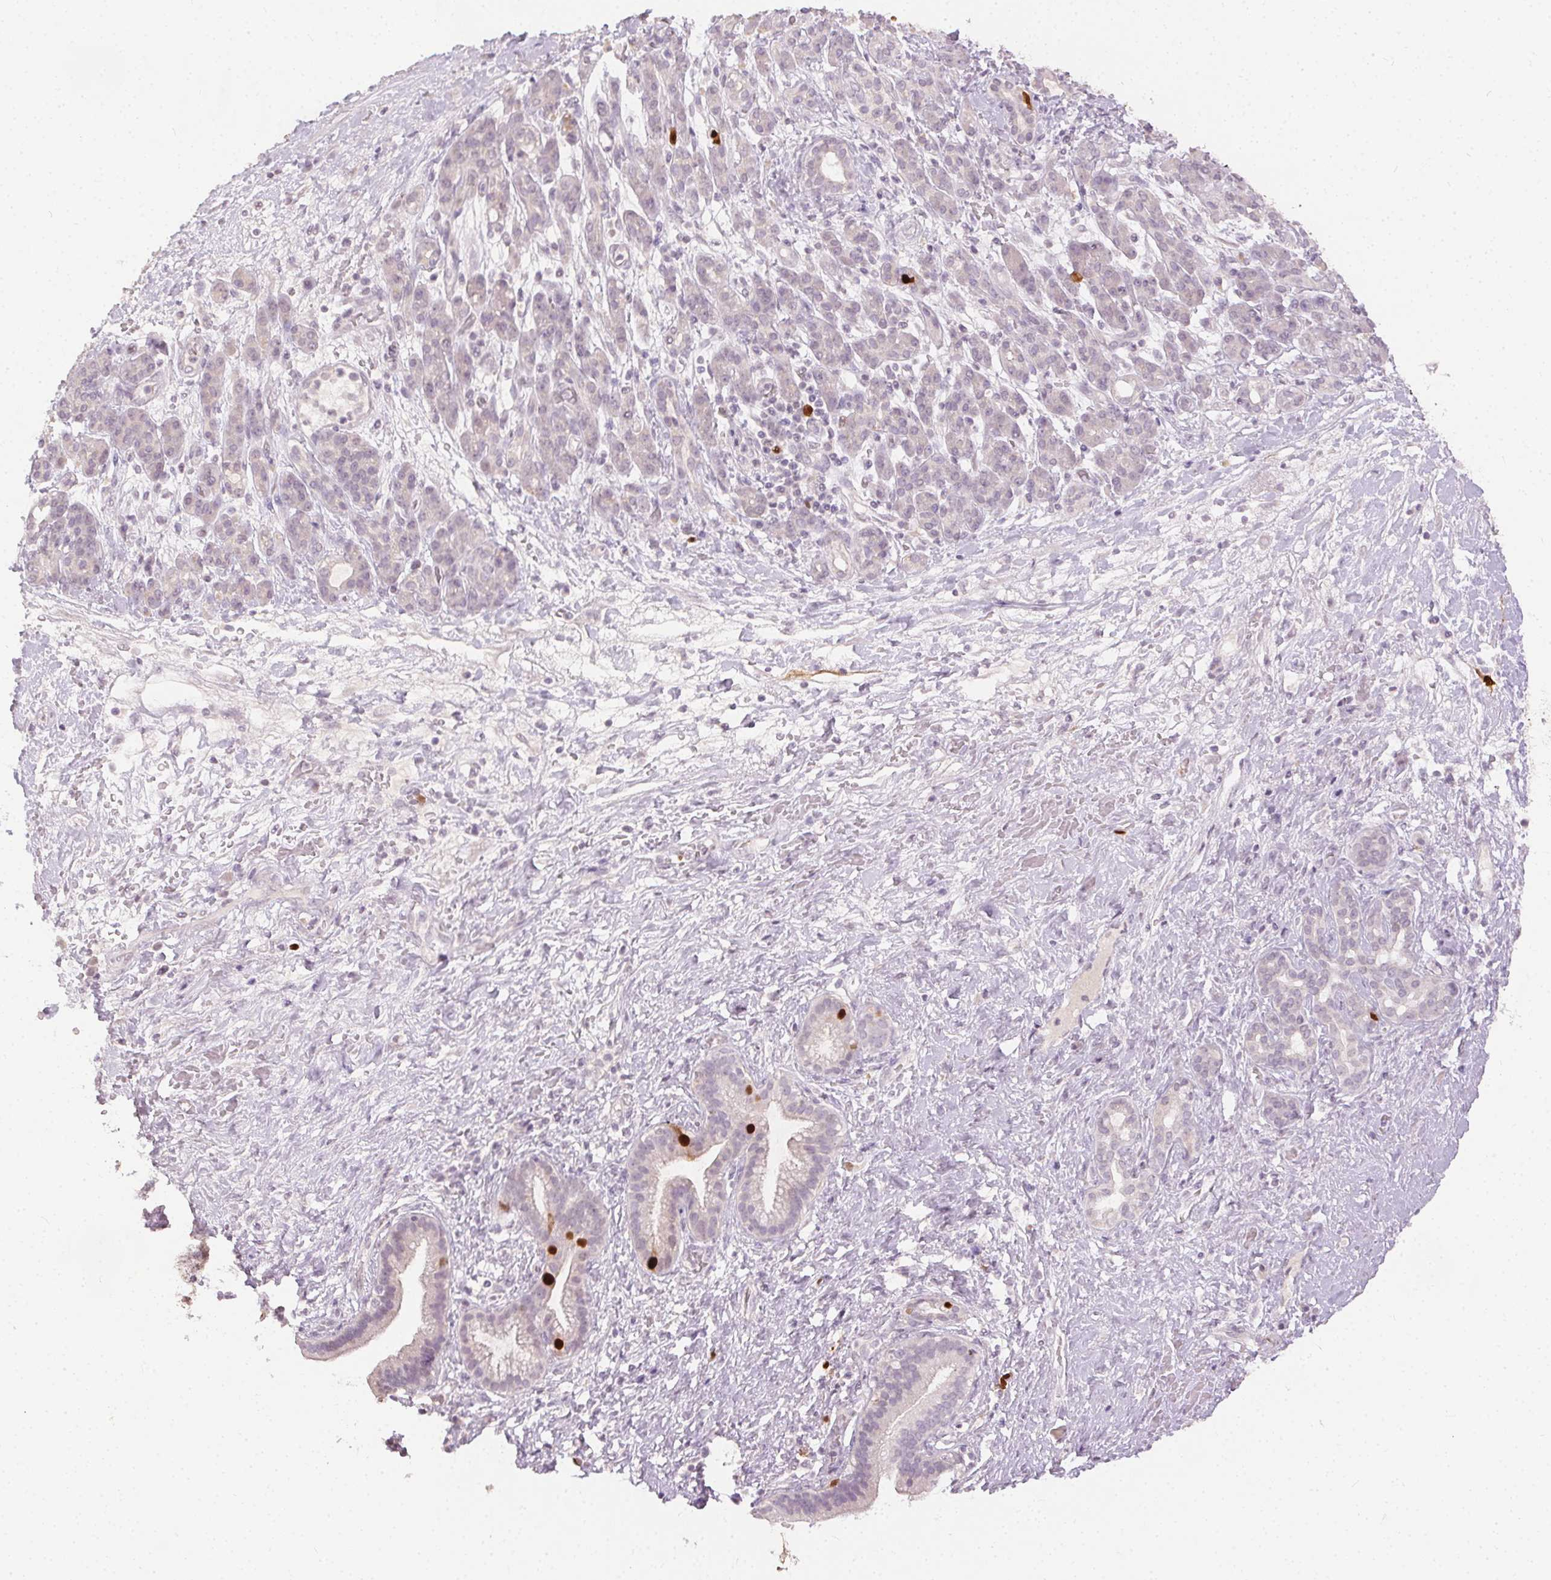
{"staining": {"intensity": "strong", "quantity": "<25%", "location": "nuclear"}, "tissue": "pancreatic cancer", "cell_type": "Tumor cells", "image_type": "cancer", "snomed": [{"axis": "morphology", "description": "Adenocarcinoma, NOS"}, {"axis": "topography", "description": "Pancreas"}], "caption": "High-magnification brightfield microscopy of pancreatic cancer (adenocarcinoma) stained with DAB (3,3'-diaminobenzidine) (brown) and counterstained with hematoxylin (blue). tumor cells exhibit strong nuclear expression is identified in about<25% of cells. The staining was performed using DAB (3,3'-diaminobenzidine) to visualize the protein expression in brown, while the nuclei were stained in blue with hematoxylin (Magnification: 20x).", "gene": "ANLN", "patient": {"sex": "male", "age": 44}}